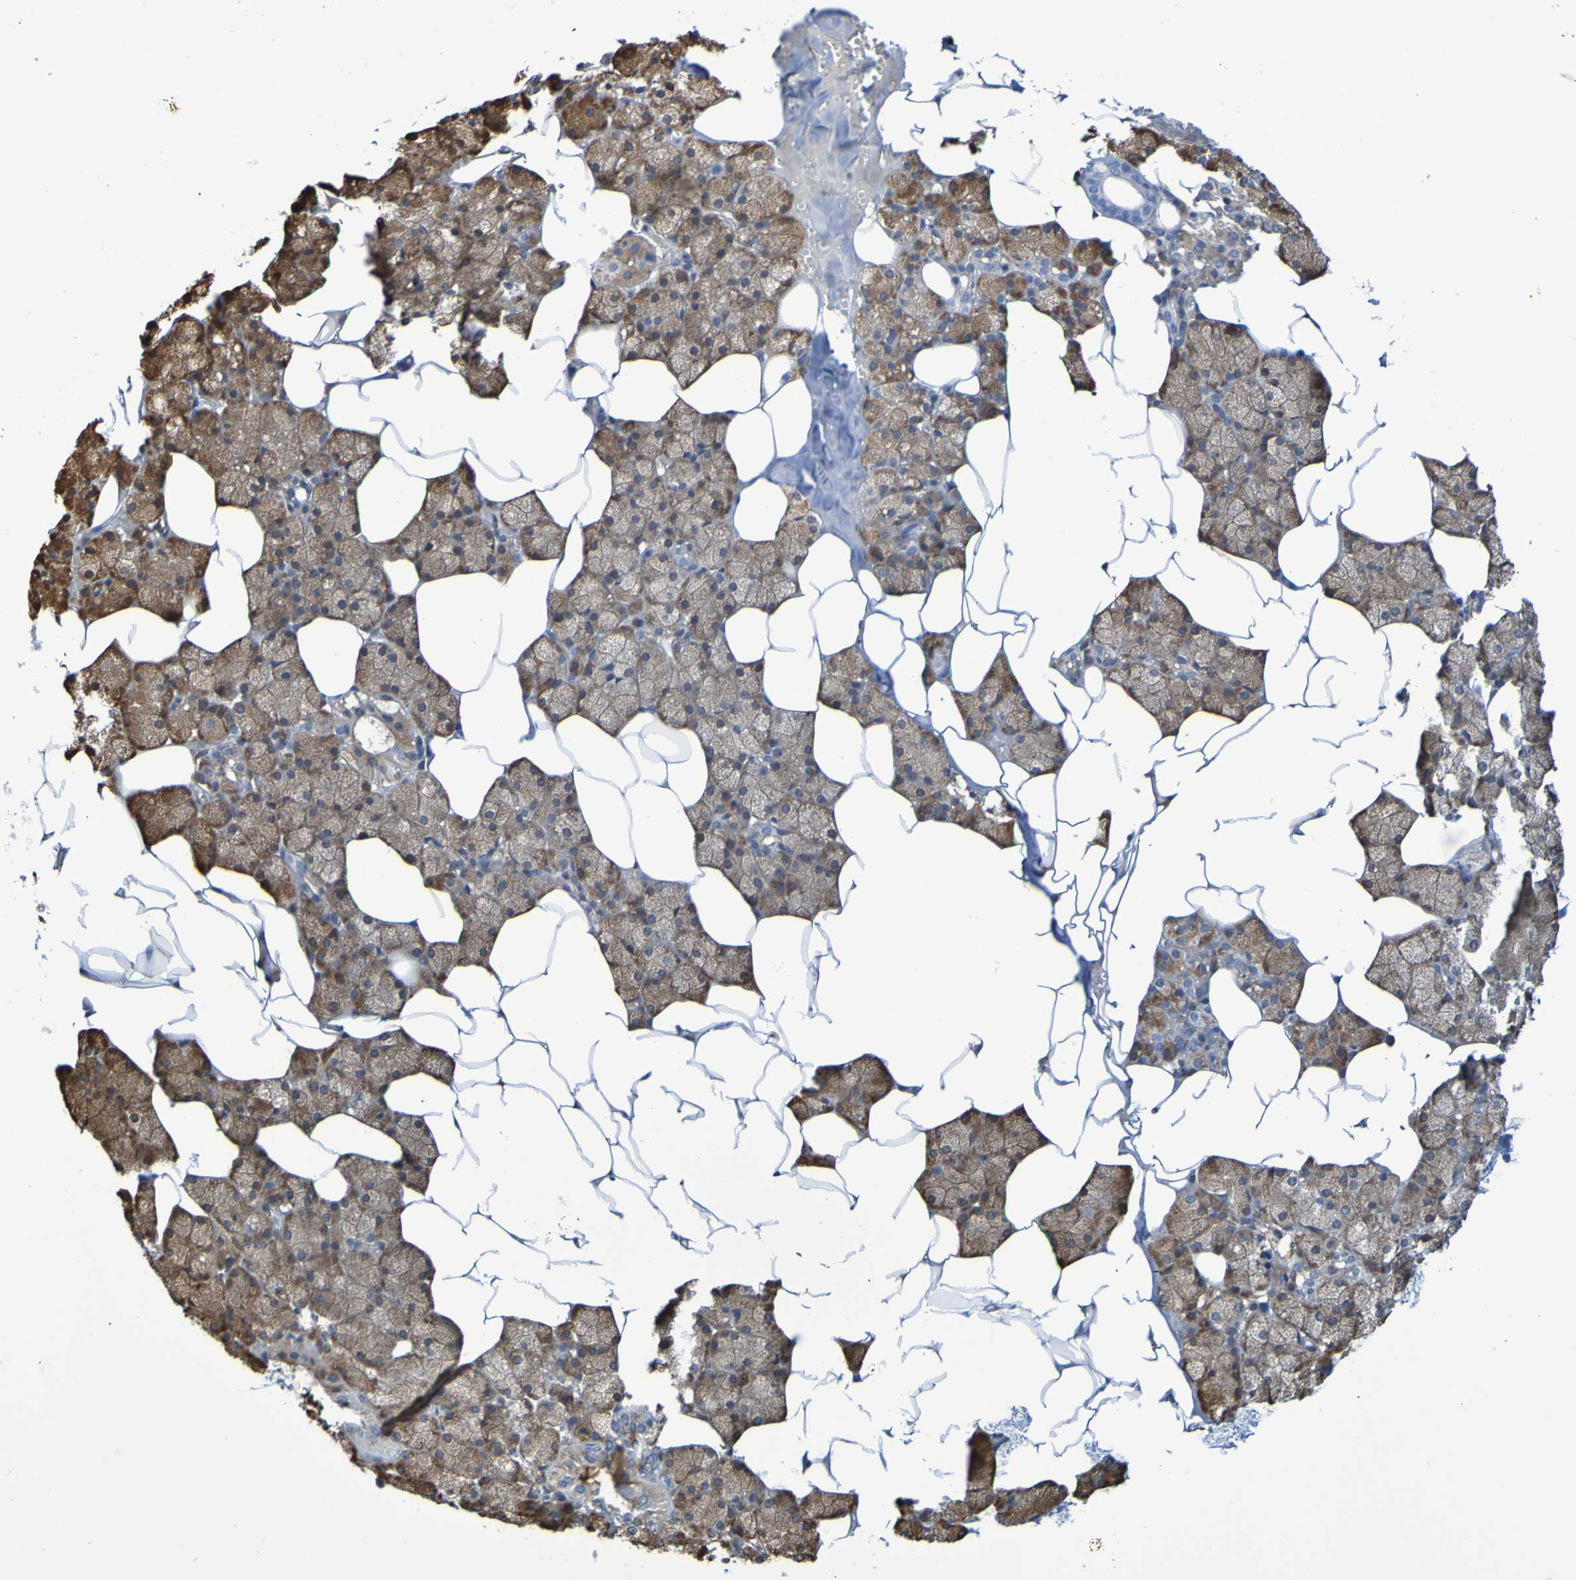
{"staining": {"intensity": "strong", "quantity": "<25%", "location": "cytoplasmic/membranous"}, "tissue": "salivary gland", "cell_type": "Glandular cells", "image_type": "normal", "snomed": [{"axis": "morphology", "description": "Normal tissue, NOS"}, {"axis": "topography", "description": "Salivary gland"}], "caption": "The image displays staining of unremarkable salivary gland, revealing strong cytoplasmic/membranous protein positivity (brown color) within glandular cells. Immunohistochemistry (ihc) stains the protein in brown and the nuclei are stained blue.", "gene": "ACMSD", "patient": {"sex": "male", "age": 62}}